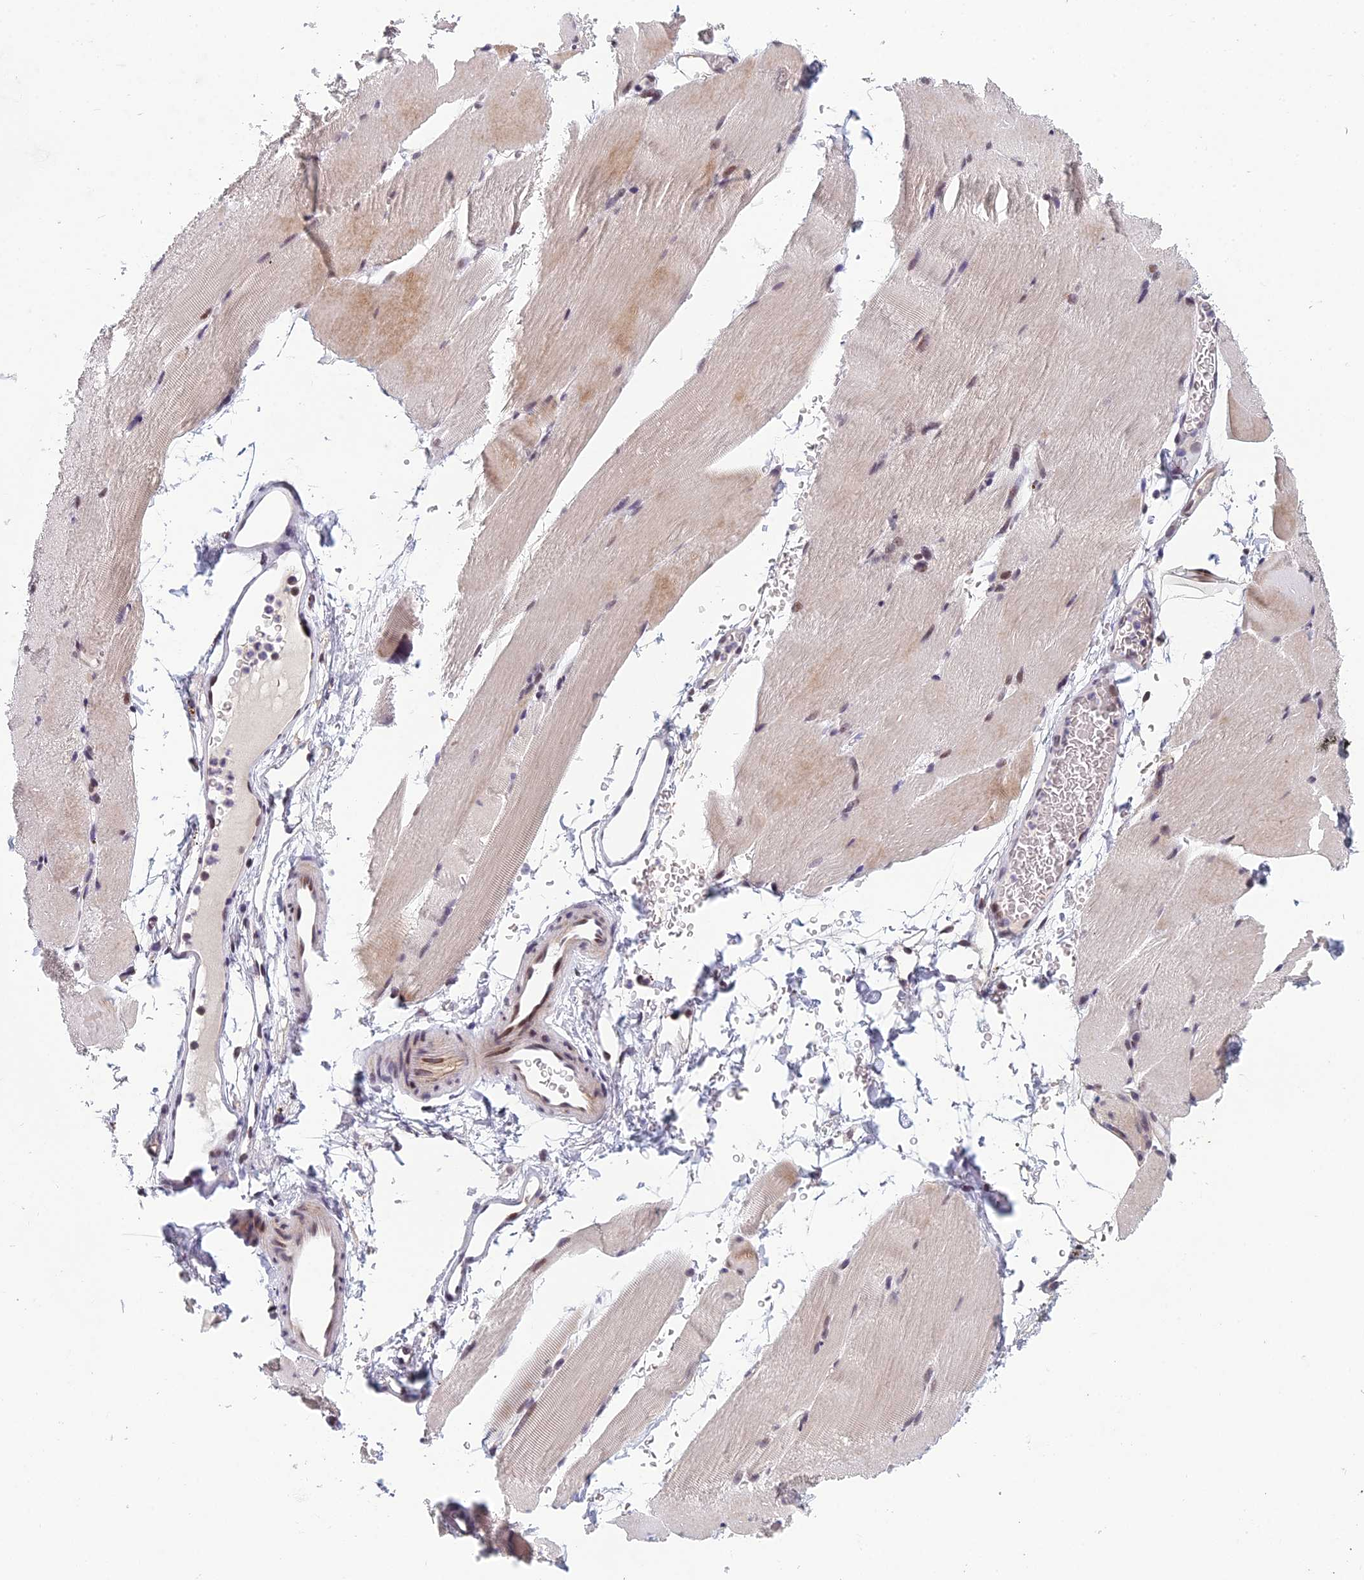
{"staining": {"intensity": "weak", "quantity": "25%-75%", "location": "cytoplasmic/membranous,nuclear"}, "tissue": "skeletal muscle", "cell_type": "Myocytes", "image_type": "normal", "snomed": [{"axis": "morphology", "description": "Normal tissue, NOS"}, {"axis": "topography", "description": "Skeletal muscle"}, {"axis": "topography", "description": "Parathyroid gland"}], "caption": "A high-resolution histopathology image shows IHC staining of benign skeletal muscle, which displays weak cytoplasmic/membranous,nuclear positivity in approximately 25%-75% of myocytes.", "gene": "RGS17", "patient": {"sex": "female", "age": 37}}